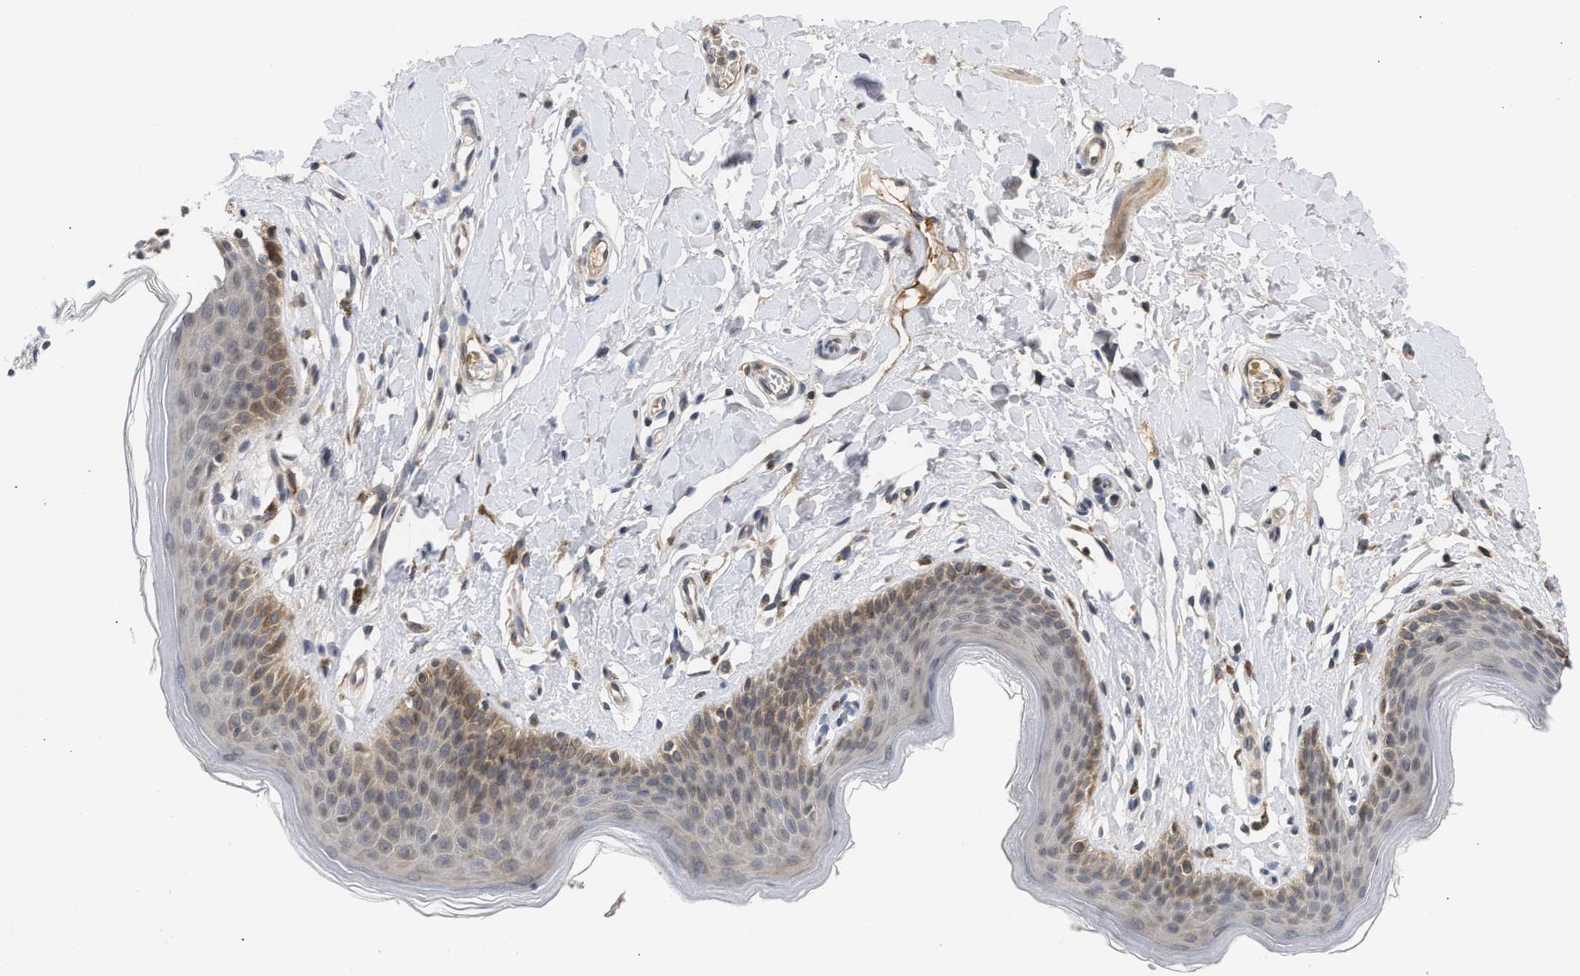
{"staining": {"intensity": "moderate", "quantity": "25%-75%", "location": "cytoplasmic/membranous,nuclear"}, "tissue": "skin", "cell_type": "Epidermal cells", "image_type": "normal", "snomed": [{"axis": "morphology", "description": "Normal tissue, NOS"}, {"axis": "topography", "description": "Vulva"}], "caption": "Immunohistochemistry photomicrograph of benign skin: human skin stained using IHC shows medium levels of moderate protein expression localized specifically in the cytoplasmic/membranous,nuclear of epidermal cells, appearing as a cytoplasmic/membranous,nuclear brown color.", "gene": "NUP62", "patient": {"sex": "female", "age": 66}}